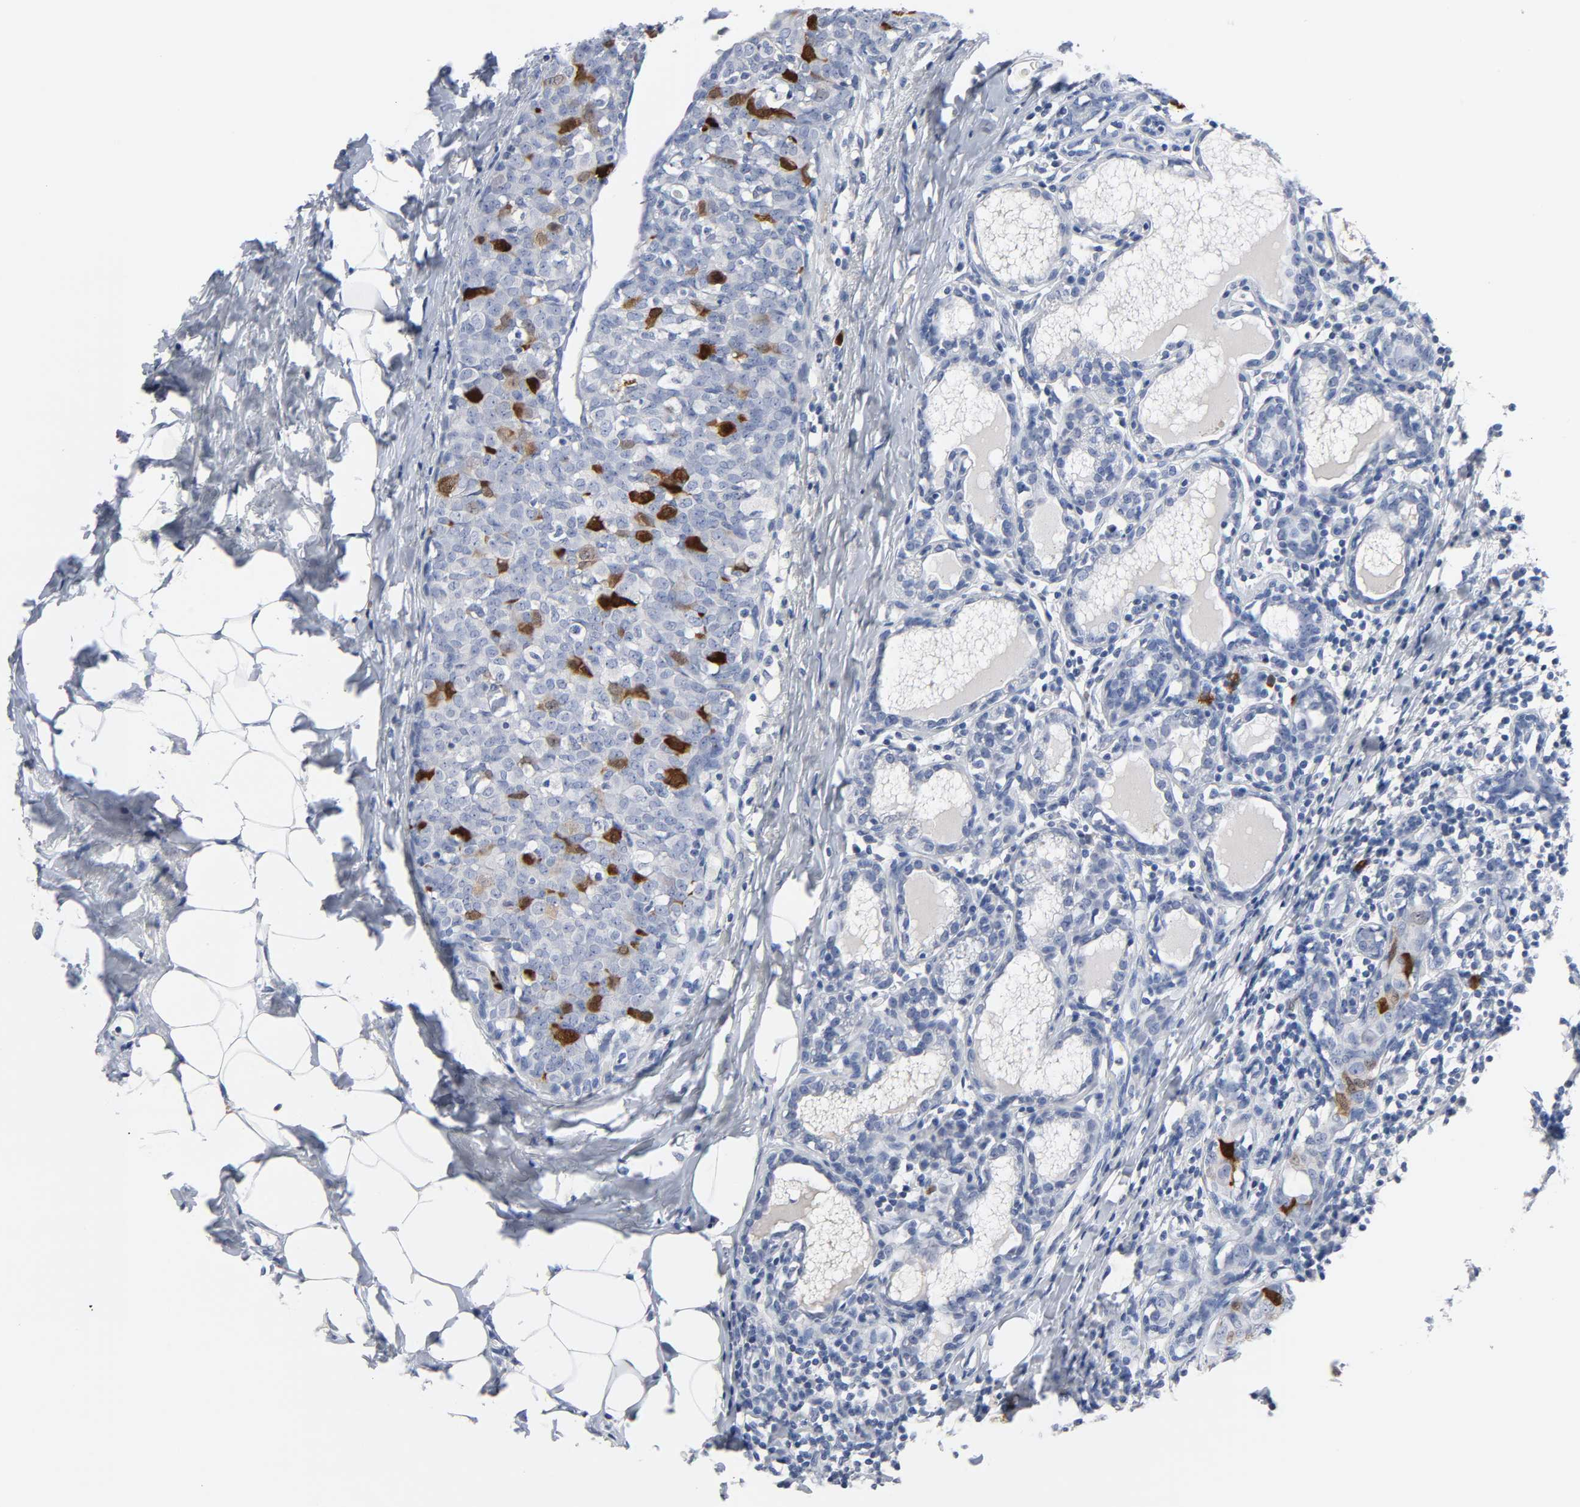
{"staining": {"intensity": "strong", "quantity": "<25%", "location": "nuclear"}, "tissue": "breast cancer", "cell_type": "Tumor cells", "image_type": "cancer", "snomed": [{"axis": "morphology", "description": "Duct carcinoma"}, {"axis": "topography", "description": "Breast"}], "caption": "Immunohistochemistry (IHC) micrograph of human breast cancer (infiltrating ductal carcinoma) stained for a protein (brown), which shows medium levels of strong nuclear staining in approximately <25% of tumor cells.", "gene": "CDC20", "patient": {"sex": "female", "age": 40}}